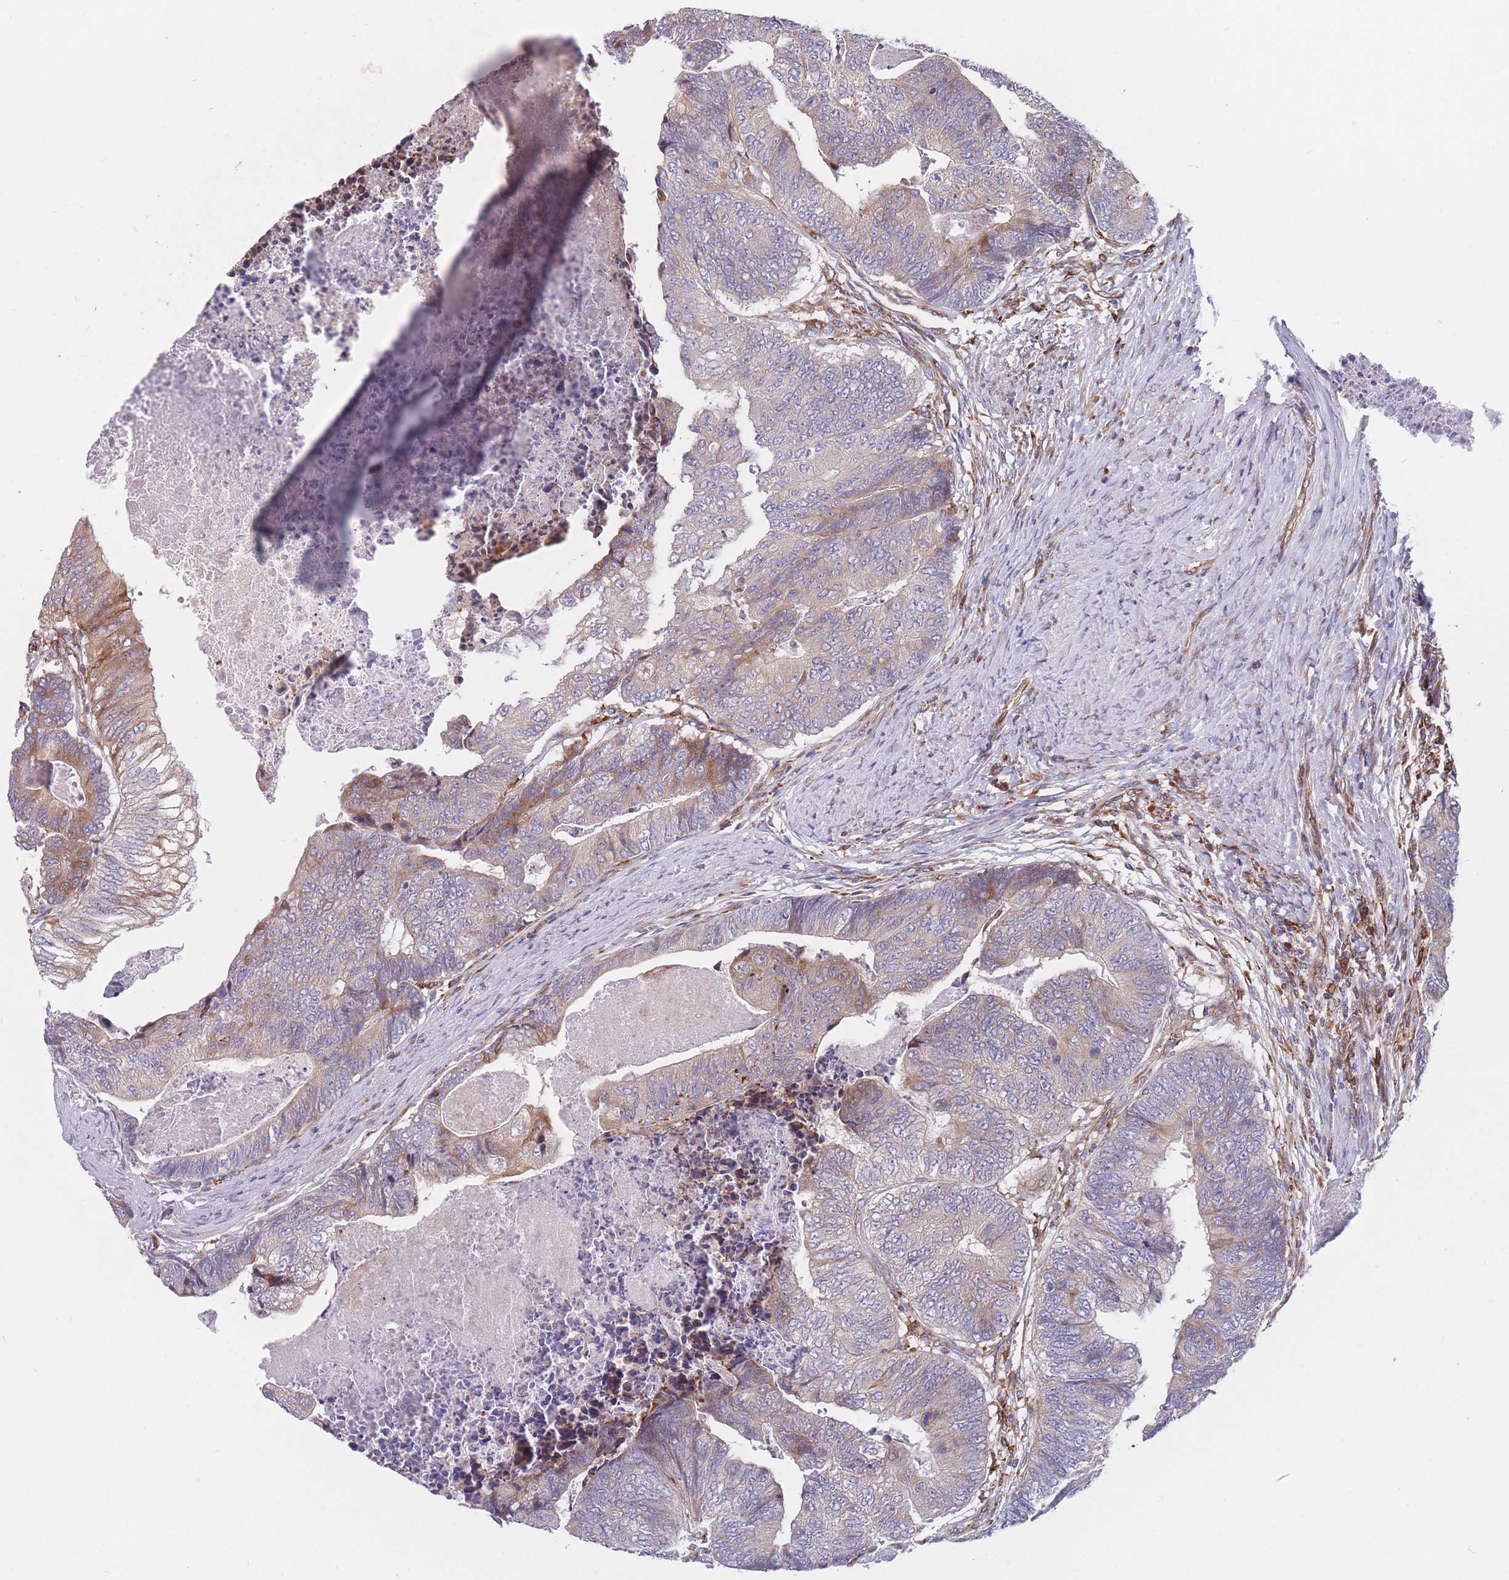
{"staining": {"intensity": "moderate", "quantity": "<25%", "location": "cytoplasmic/membranous"}, "tissue": "colorectal cancer", "cell_type": "Tumor cells", "image_type": "cancer", "snomed": [{"axis": "morphology", "description": "Adenocarcinoma, NOS"}, {"axis": "topography", "description": "Colon"}], "caption": "Tumor cells display moderate cytoplasmic/membranous staining in approximately <25% of cells in colorectal cancer.", "gene": "TMEM131L", "patient": {"sex": "female", "age": 67}}